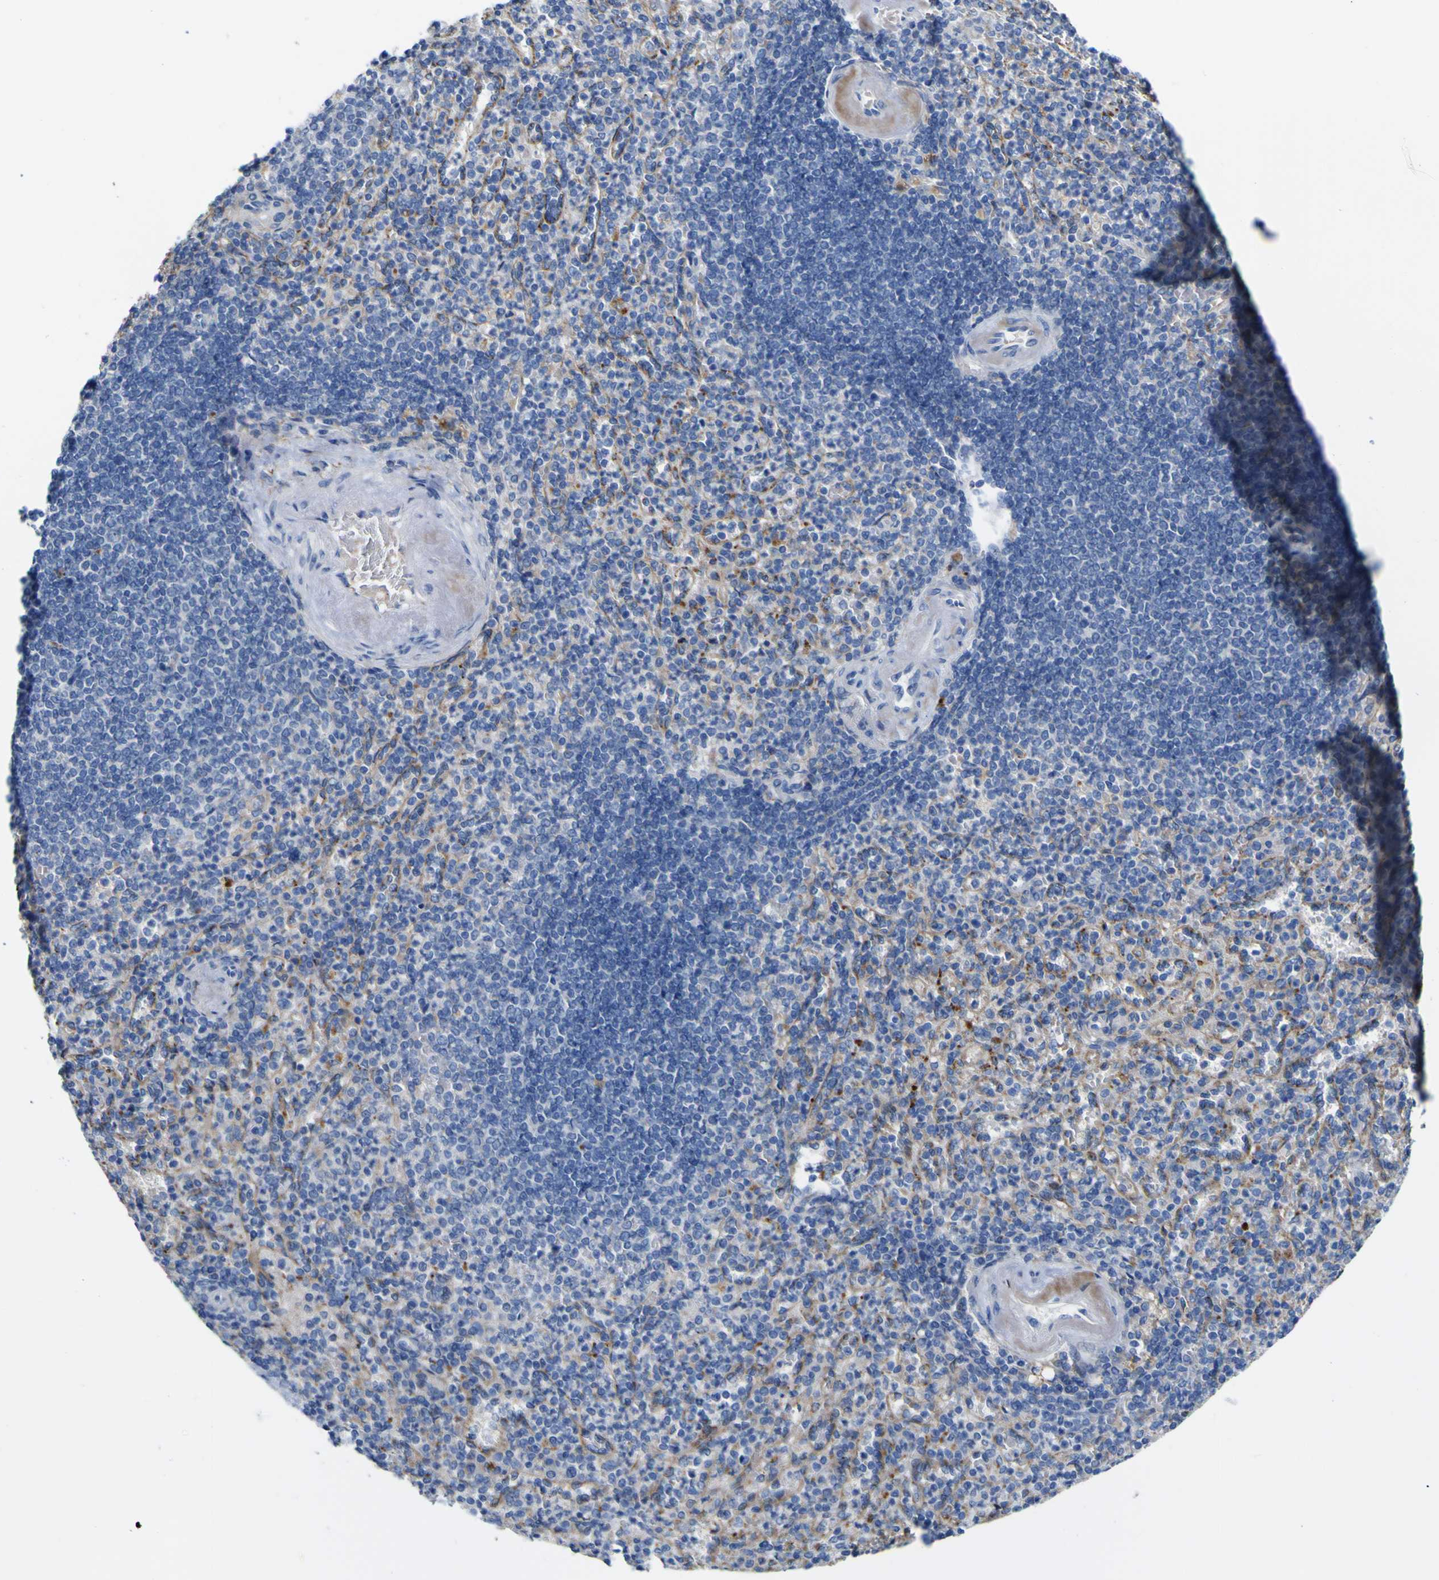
{"staining": {"intensity": "moderate", "quantity": "<25%", "location": "cytoplasmic/membranous"}, "tissue": "spleen", "cell_type": "Cells in red pulp", "image_type": "normal", "snomed": [{"axis": "morphology", "description": "Normal tissue, NOS"}, {"axis": "topography", "description": "Spleen"}], "caption": "Immunohistochemical staining of normal human spleen exhibits moderate cytoplasmic/membranous protein positivity in about <25% of cells in red pulp.", "gene": "PTPRF", "patient": {"sex": "female", "age": 74}}